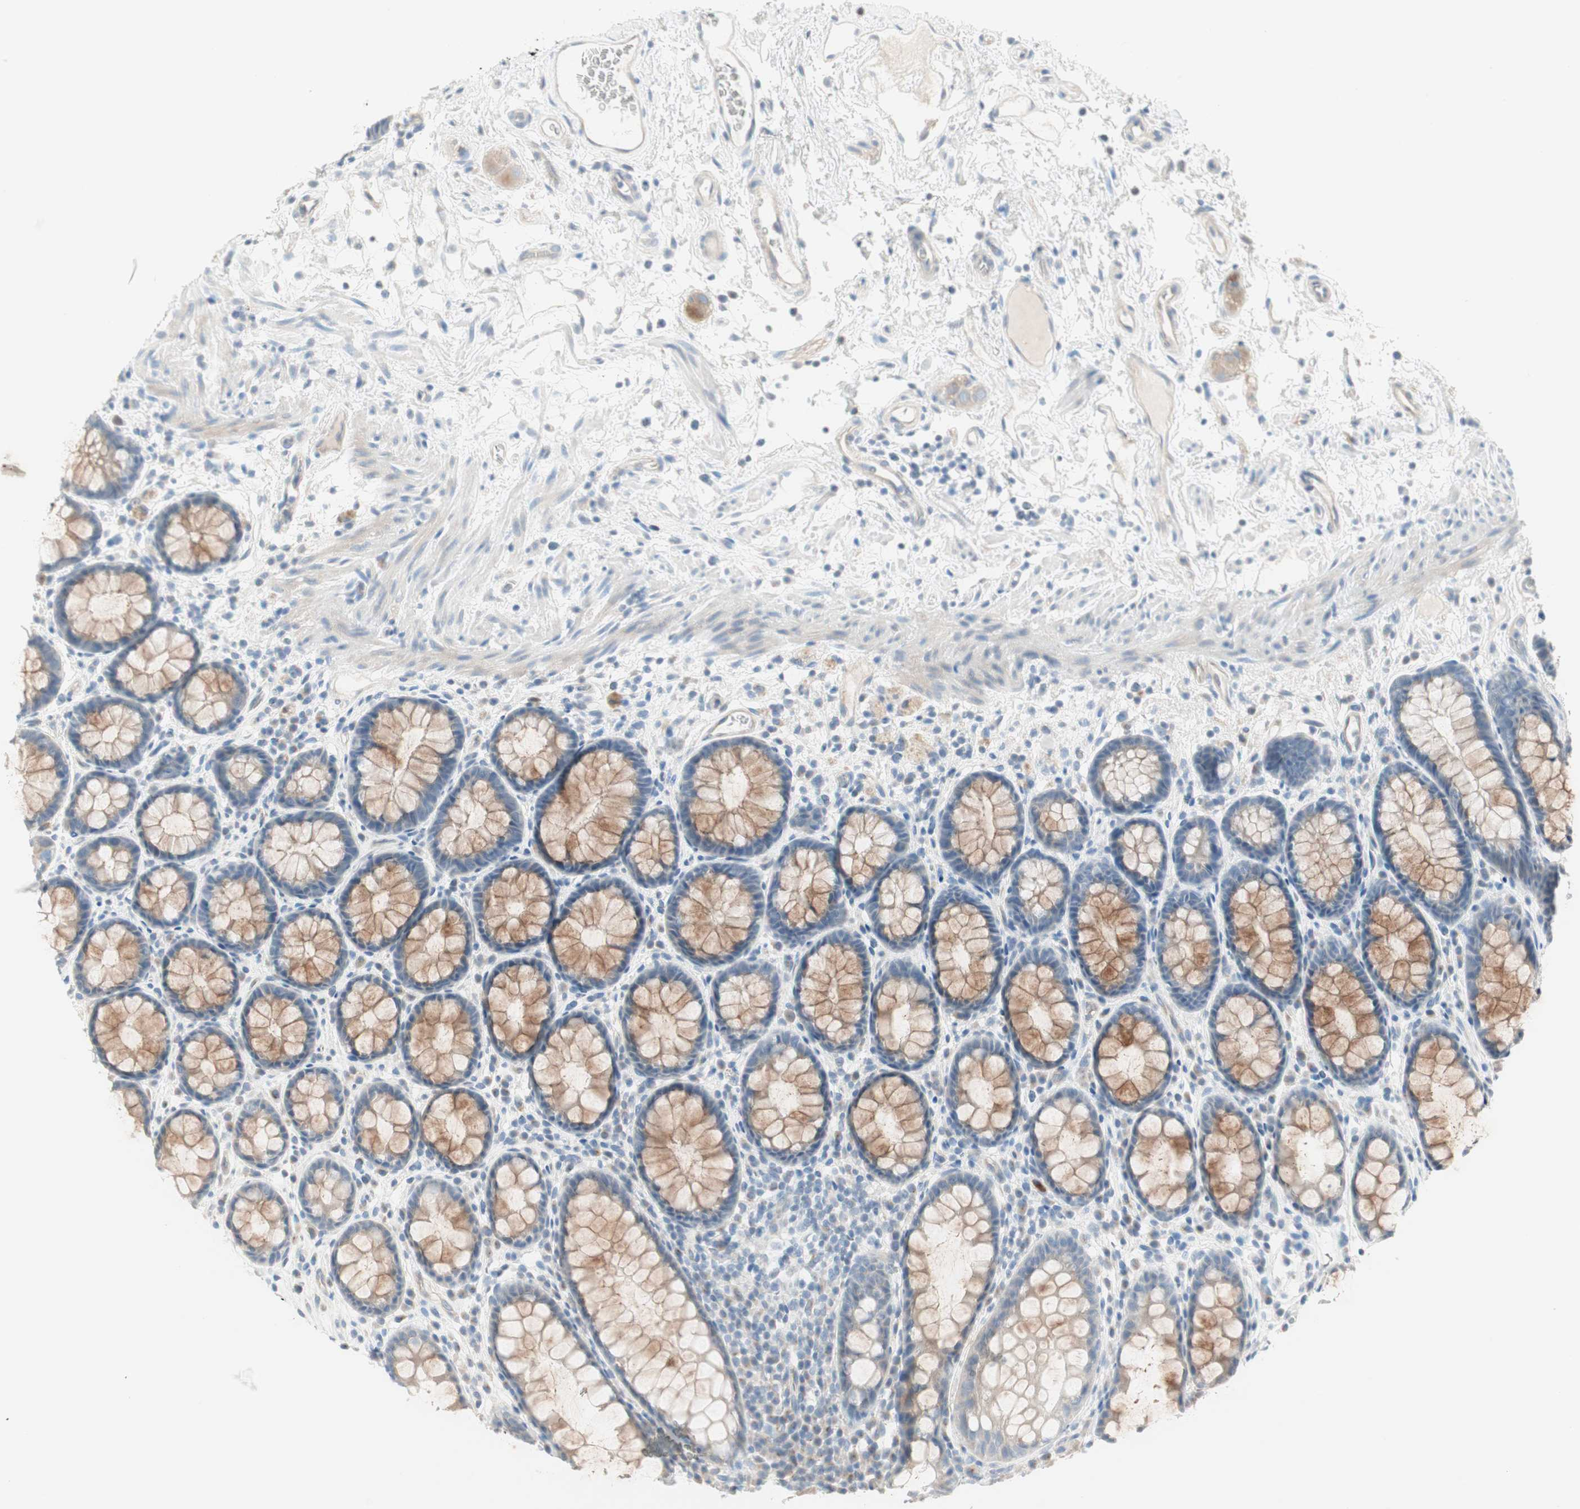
{"staining": {"intensity": "moderate", "quantity": "25%-75%", "location": "cytoplasmic/membranous"}, "tissue": "rectum", "cell_type": "Glandular cells", "image_type": "normal", "snomed": [{"axis": "morphology", "description": "Normal tissue, NOS"}, {"axis": "topography", "description": "Rectum"}], "caption": "A high-resolution image shows immunohistochemistry staining of unremarkable rectum, which exhibits moderate cytoplasmic/membranous staining in approximately 25%-75% of glandular cells. The staining was performed using DAB (3,3'-diaminobenzidine), with brown indicating positive protein expression. Nuclei are stained blue with hematoxylin.", "gene": "SULT1C2", "patient": {"sex": "male", "age": 92}}